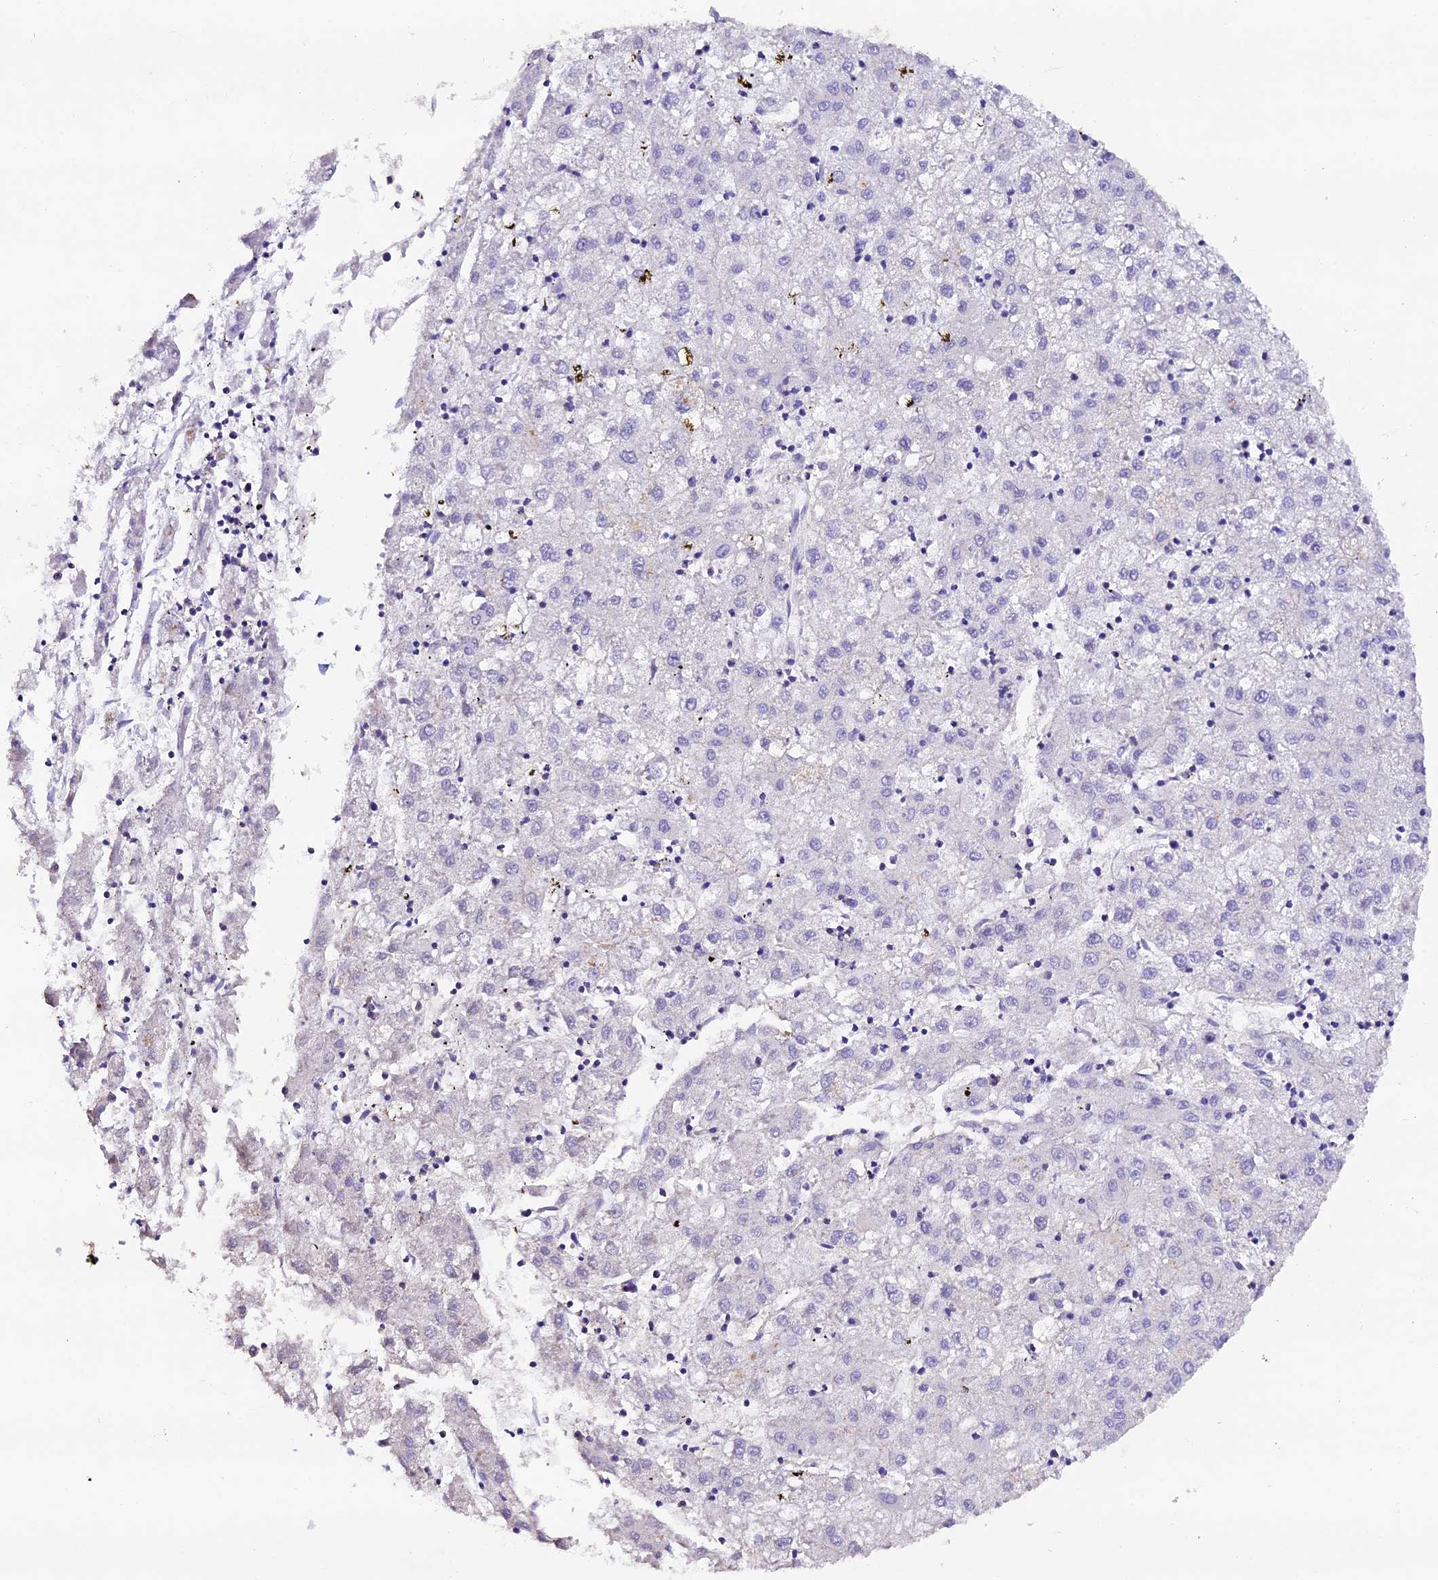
{"staining": {"intensity": "negative", "quantity": "none", "location": "none"}, "tissue": "liver cancer", "cell_type": "Tumor cells", "image_type": "cancer", "snomed": [{"axis": "morphology", "description": "Carcinoma, Hepatocellular, NOS"}, {"axis": "topography", "description": "Liver"}], "caption": "High power microscopy photomicrograph of an immunohistochemistry (IHC) histopathology image of hepatocellular carcinoma (liver), revealing no significant positivity in tumor cells. (DAB (3,3'-diaminobenzidine) immunohistochemistry visualized using brightfield microscopy, high magnification).", "gene": "MEX3B", "patient": {"sex": "male", "age": 72}}